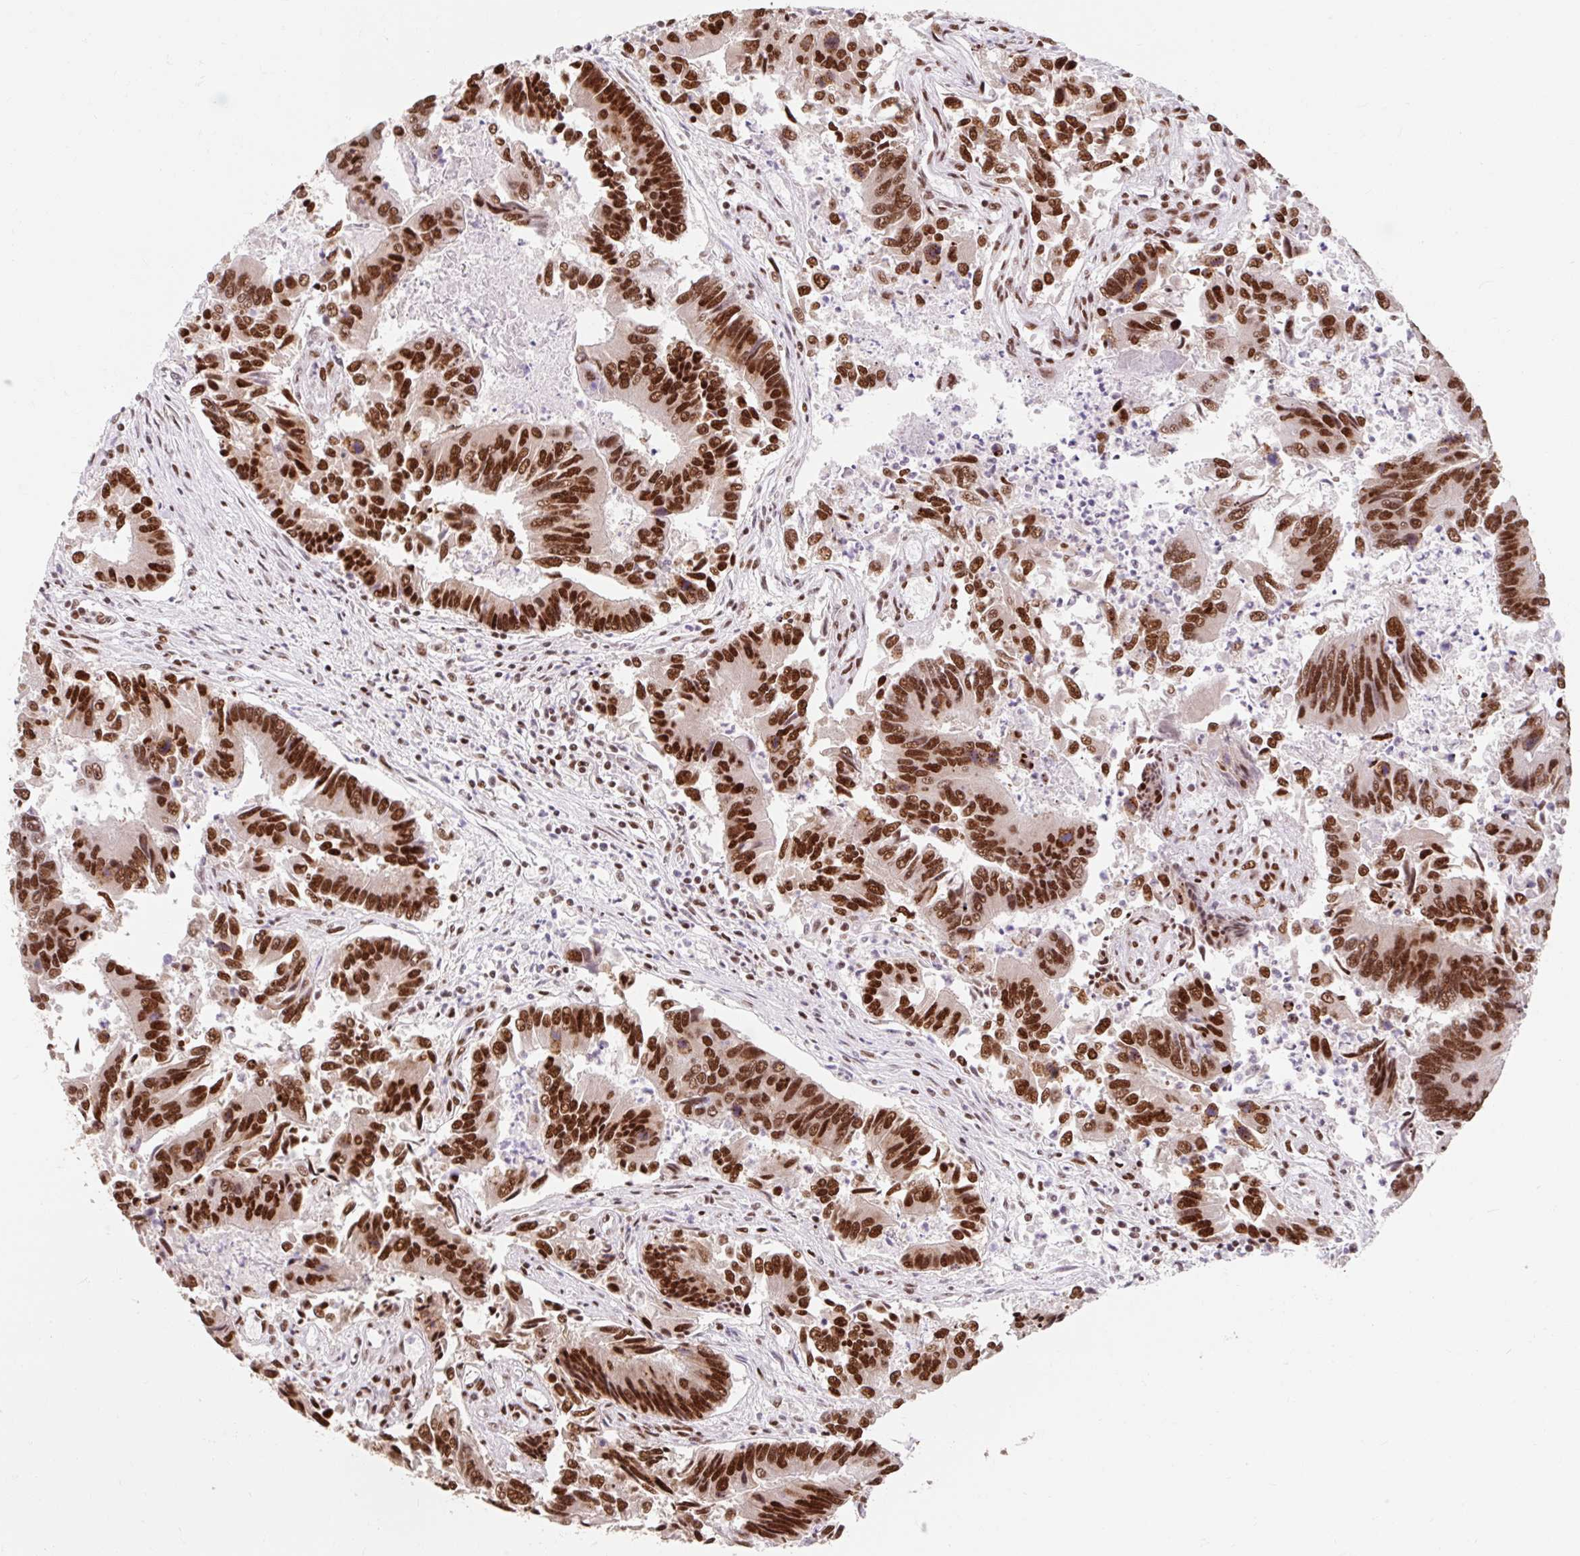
{"staining": {"intensity": "strong", "quantity": ">75%", "location": "nuclear"}, "tissue": "colorectal cancer", "cell_type": "Tumor cells", "image_type": "cancer", "snomed": [{"axis": "morphology", "description": "Adenocarcinoma, NOS"}, {"axis": "topography", "description": "Colon"}], "caption": "A brown stain labels strong nuclear positivity of a protein in human adenocarcinoma (colorectal) tumor cells. The staining was performed using DAB (3,3'-diaminobenzidine) to visualize the protein expression in brown, while the nuclei were stained in blue with hematoxylin (Magnification: 20x).", "gene": "SRSF10", "patient": {"sex": "female", "age": 67}}